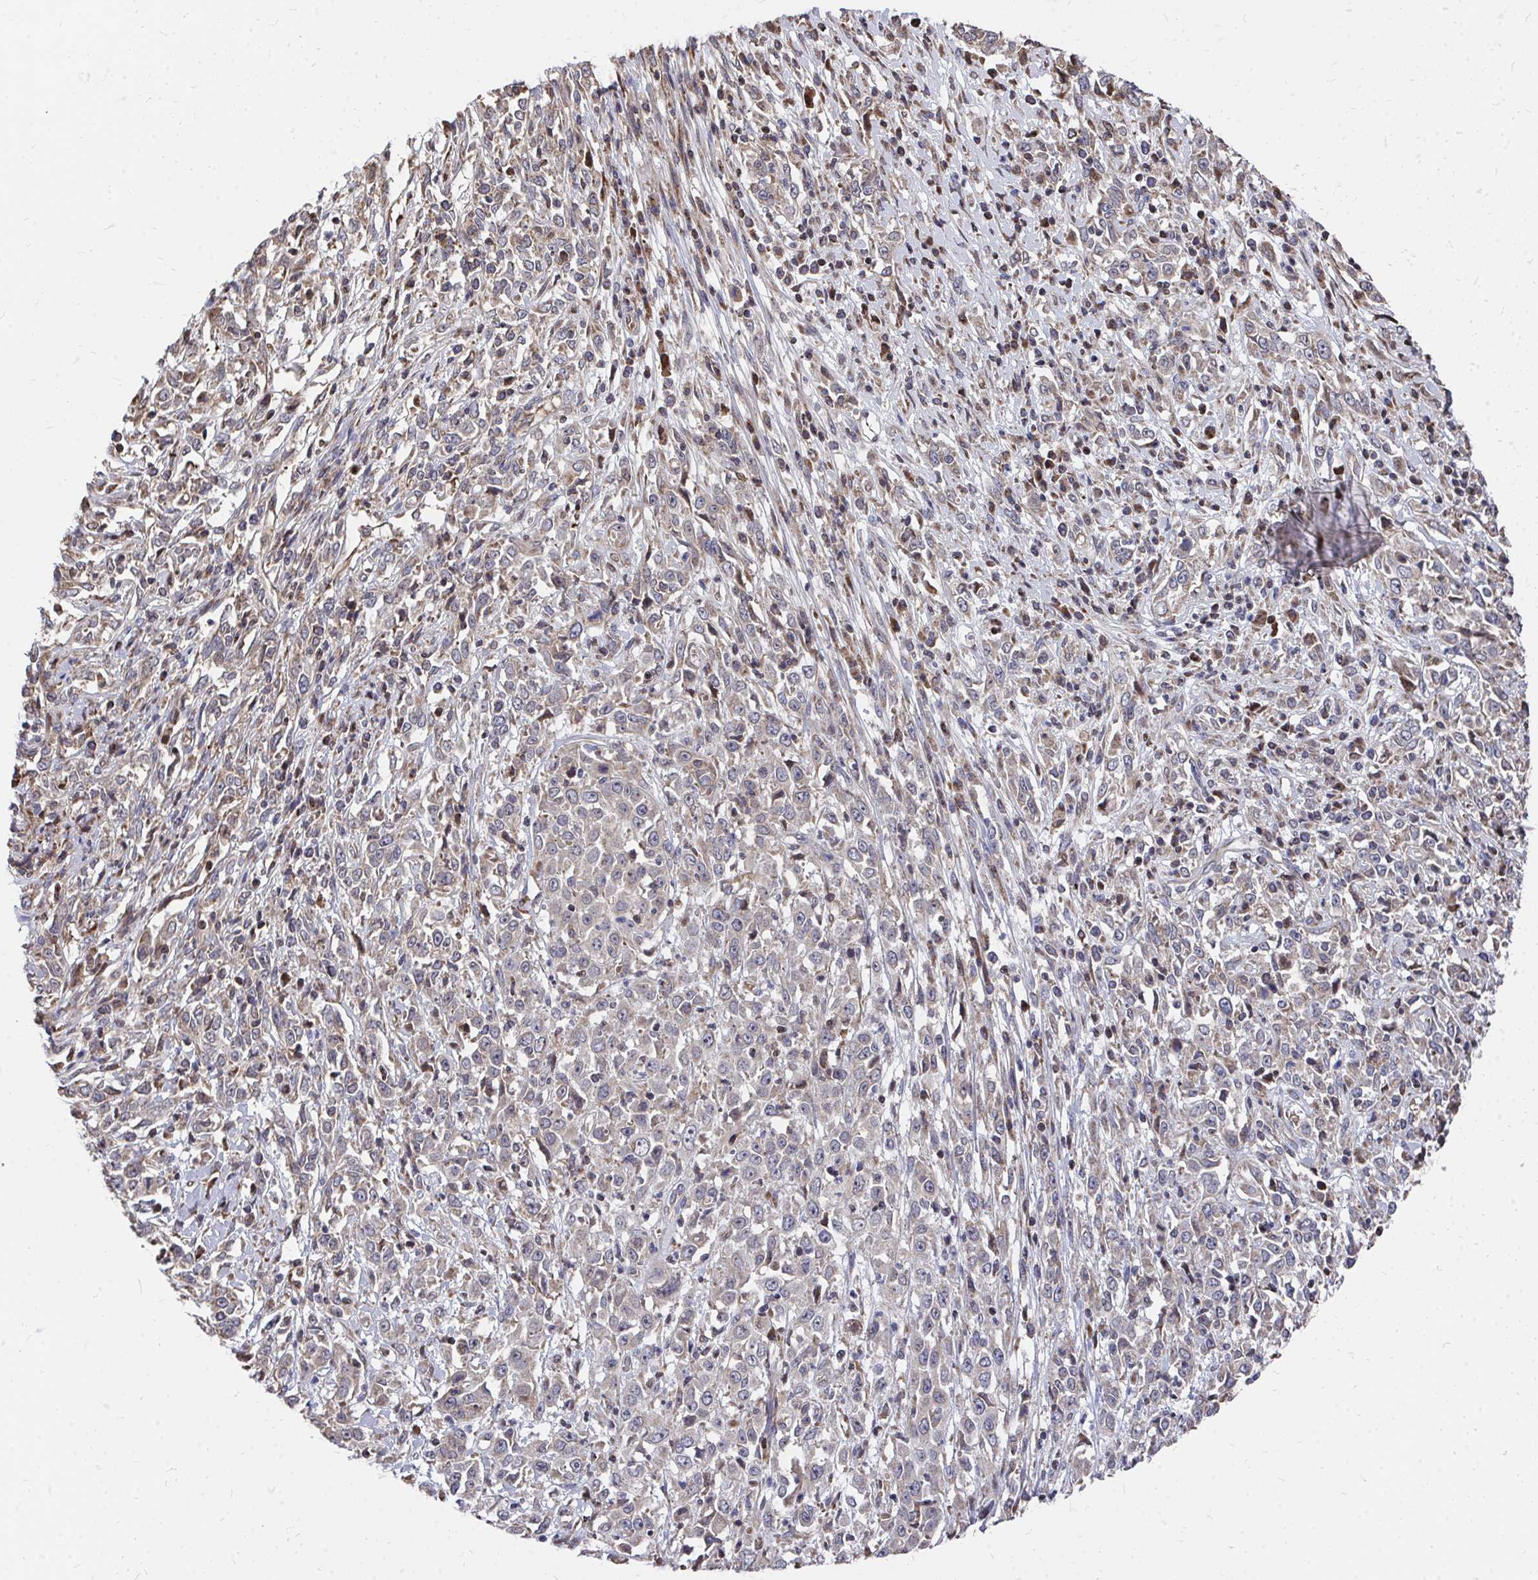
{"staining": {"intensity": "weak", "quantity": "25%-75%", "location": "cytoplasmic/membranous"}, "tissue": "cervical cancer", "cell_type": "Tumor cells", "image_type": "cancer", "snomed": [{"axis": "morphology", "description": "Adenocarcinoma, NOS"}, {"axis": "topography", "description": "Cervix"}], "caption": "Tumor cells show low levels of weak cytoplasmic/membranous expression in approximately 25%-75% of cells in human cervical cancer (adenocarcinoma).", "gene": "FAM89A", "patient": {"sex": "female", "age": 40}}